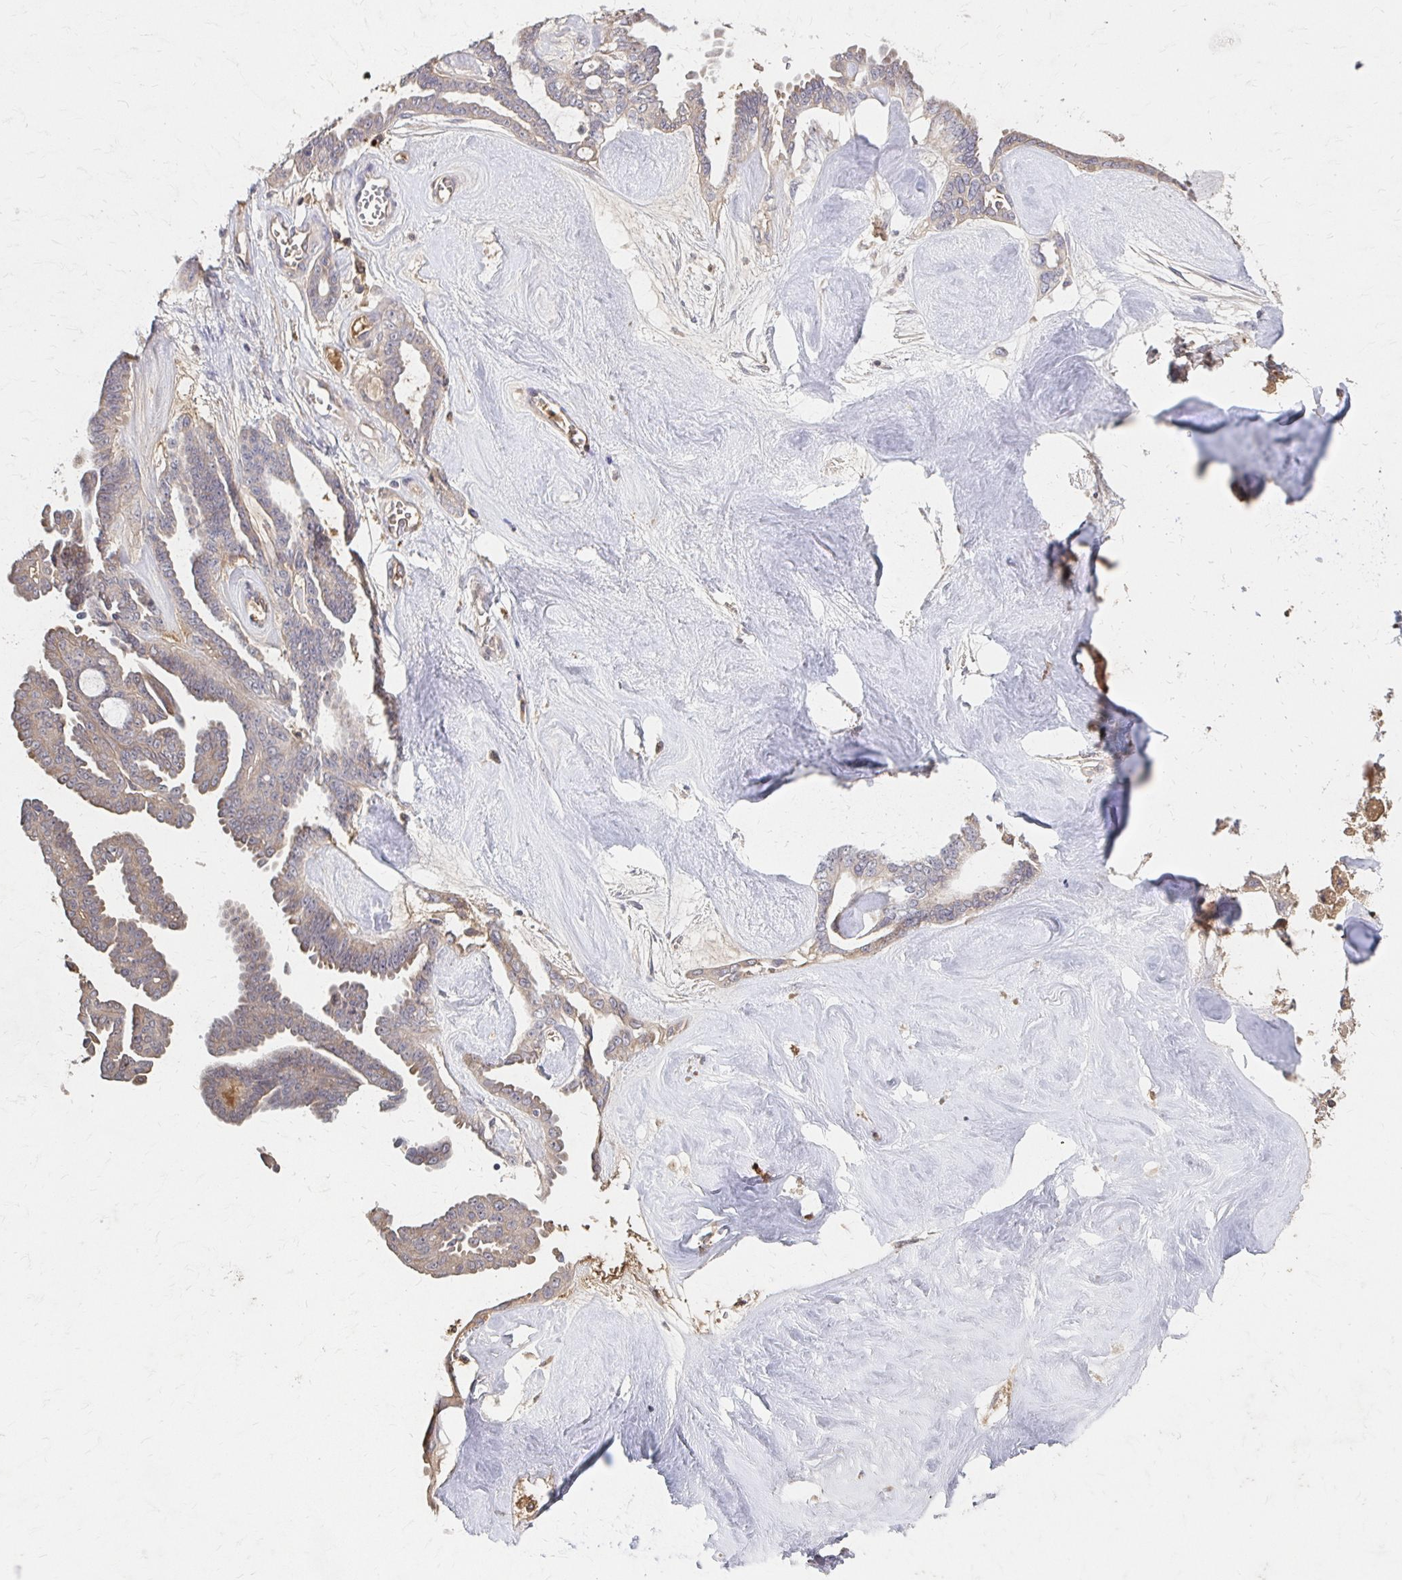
{"staining": {"intensity": "weak", "quantity": ">75%", "location": "cytoplasmic/membranous"}, "tissue": "ovarian cancer", "cell_type": "Tumor cells", "image_type": "cancer", "snomed": [{"axis": "morphology", "description": "Cystadenocarcinoma, serous, NOS"}, {"axis": "topography", "description": "Ovary"}], "caption": "Human serous cystadenocarcinoma (ovarian) stained for a protein (brown) demonstrates weak cytoplasmic/membranous positive staining in about >75% of tumor cells.", "gene": "HMGCS2", "patient": {"sex": "female", "age": 71}}